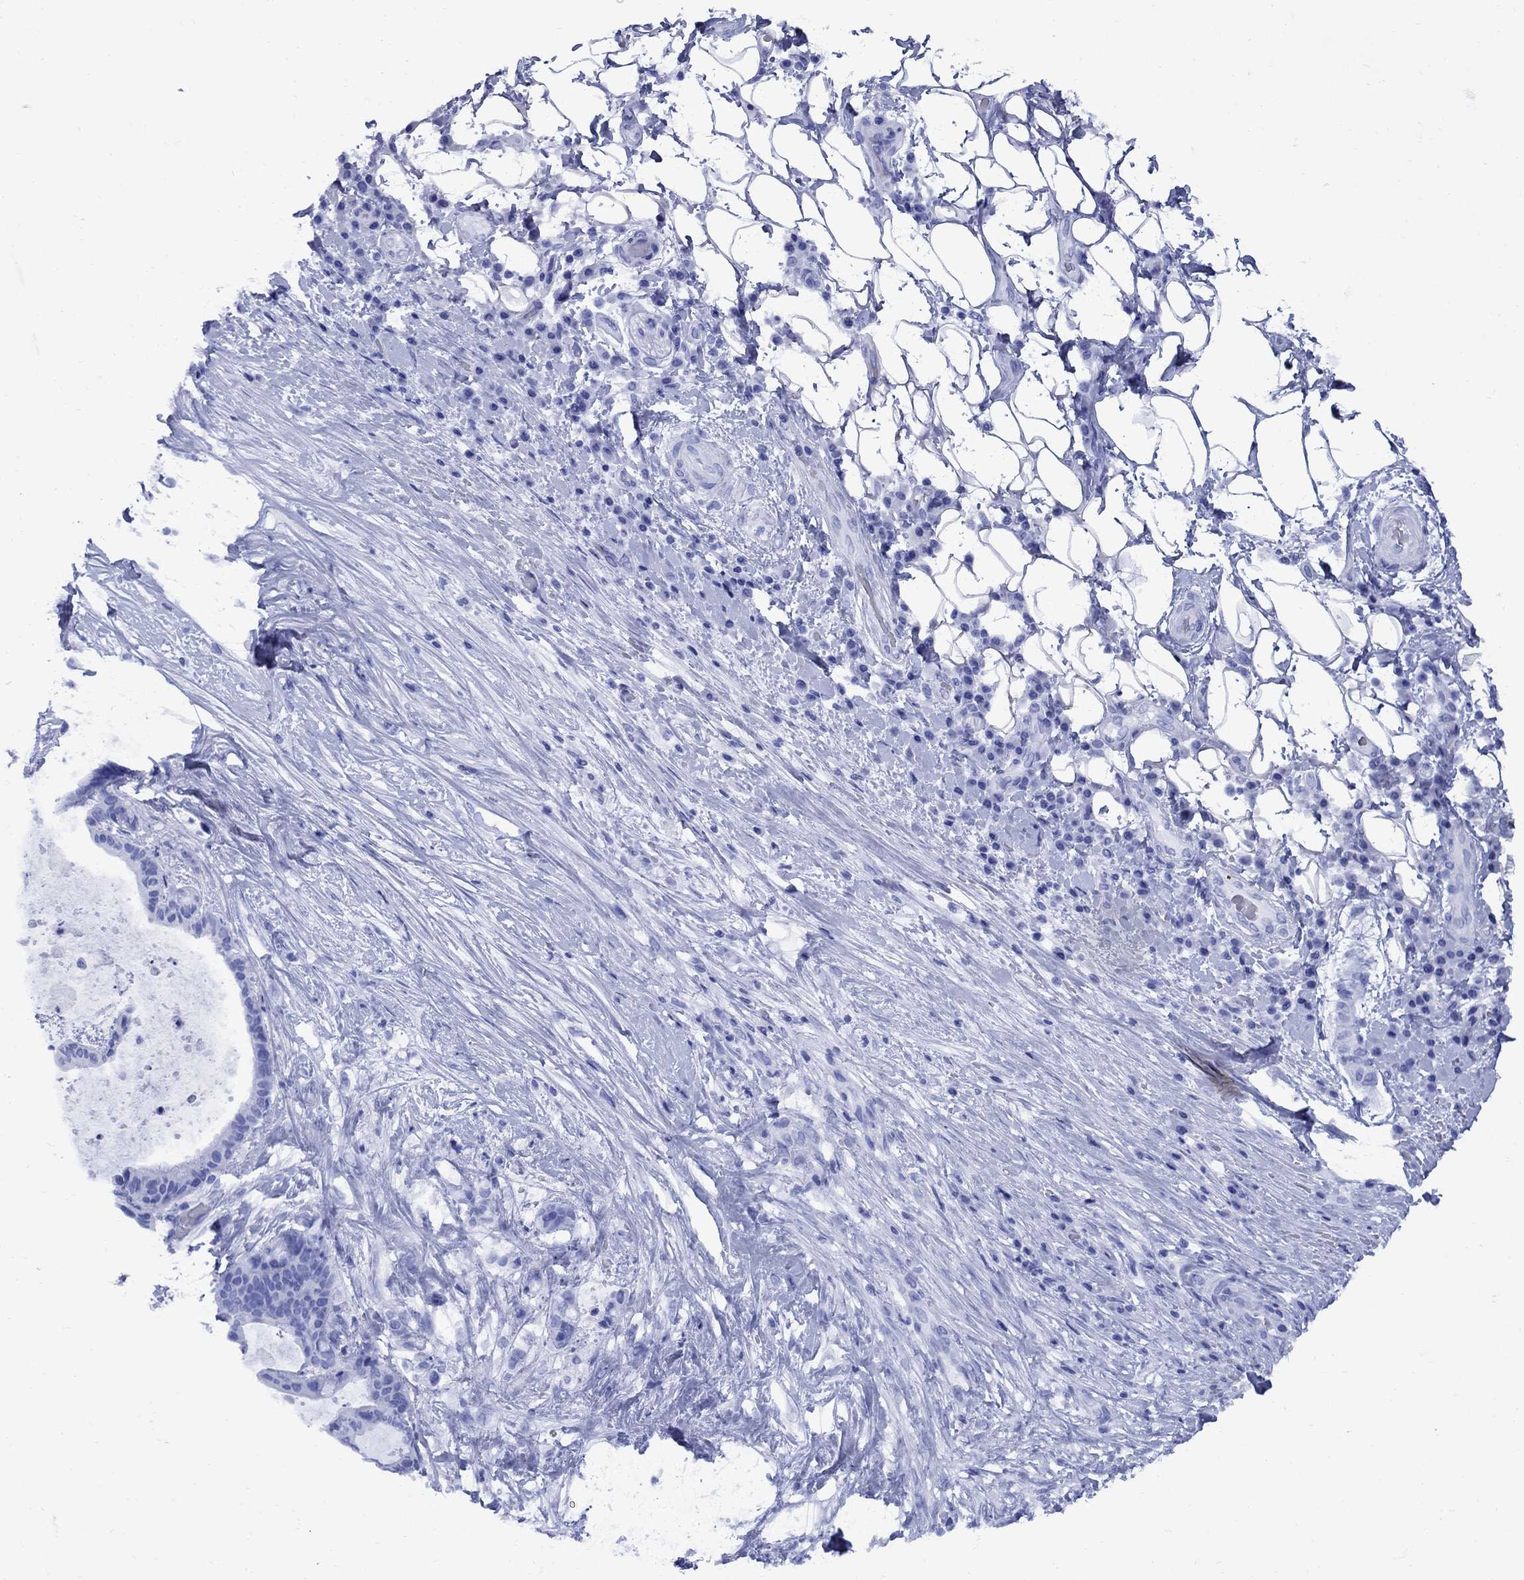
{"staining": {"intensity": "negative", "quantity": "none", "location": "none"}, "tissue": "liver cancer", "cell_type": "Tumor cells", "image_type": "cancer", "snomed": [{"axis": "morphology", "description": "Cholangiocarcinoma"}, {"axis": "topography", "description": "Liver"}], "caption": "Immunohistochemical staining of cholangiocarcinoma (liver) shows no significant expression in tumor cells.", "gene": "SMCP", "patient": {"sex": "female", "age": 73}}